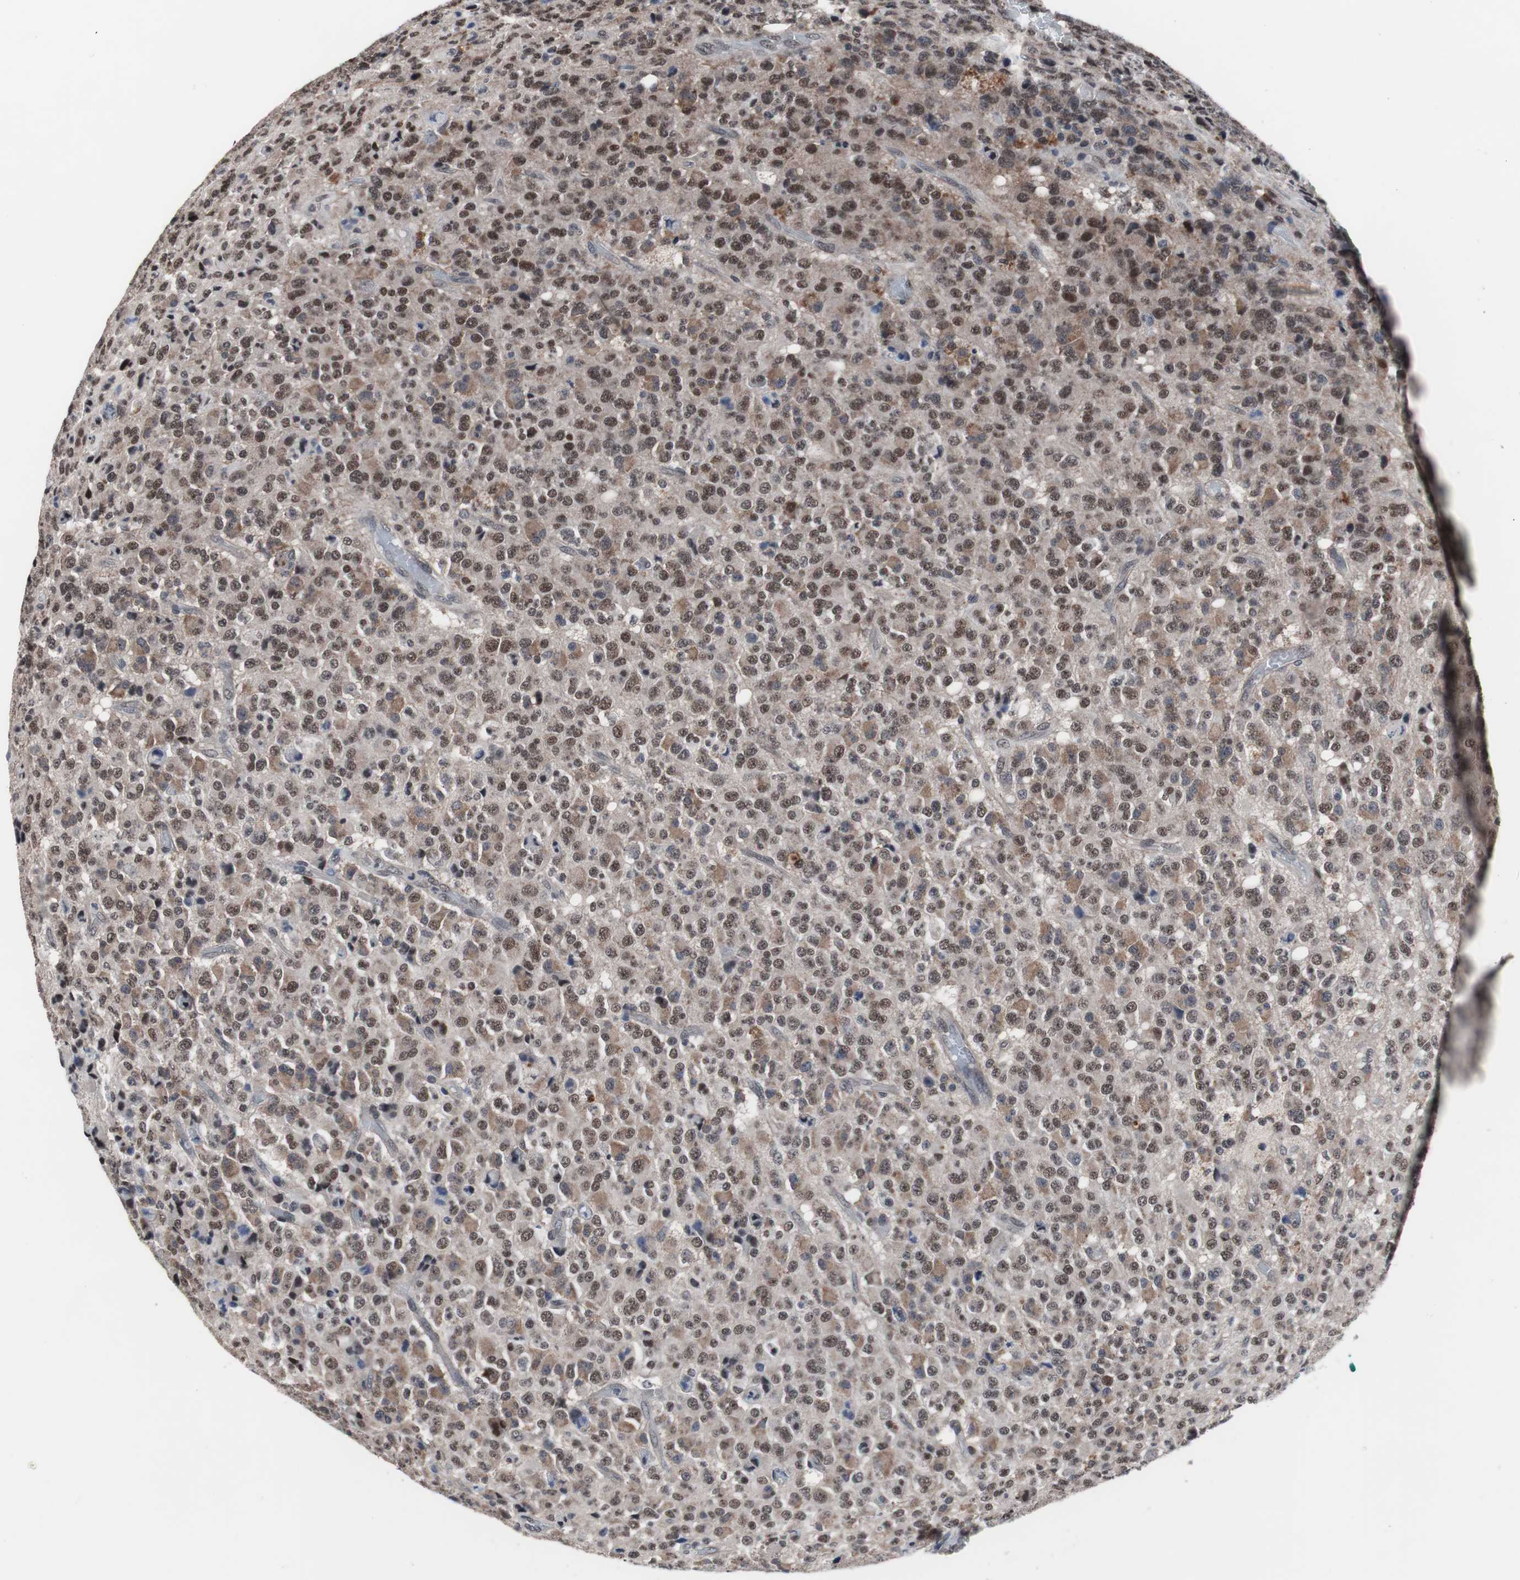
{"staining": {"intensity": "moderate", "quantity": ">75%", "location": "cytoplasmic/membranous,nuclear"}, "tissue": "glioma", "cell_type": "Tumor cells", "image_type": "cancer", "snomed": [{"axis": "morphology", "description": "Glioma, malignant, High grade"}, {"axis": "topography", "description": "pancreas cauda"}], "caption": "Protein expression analysis of glioma demonstrates moderate cytoplasmic/membranous and nuclear staining in approximately >75% of tumor cells. (Brightfield microscopy of DAB IHC at high magnification).", "gene": "GTF2F2", "patient": {"sex": "male", "age": 60}}